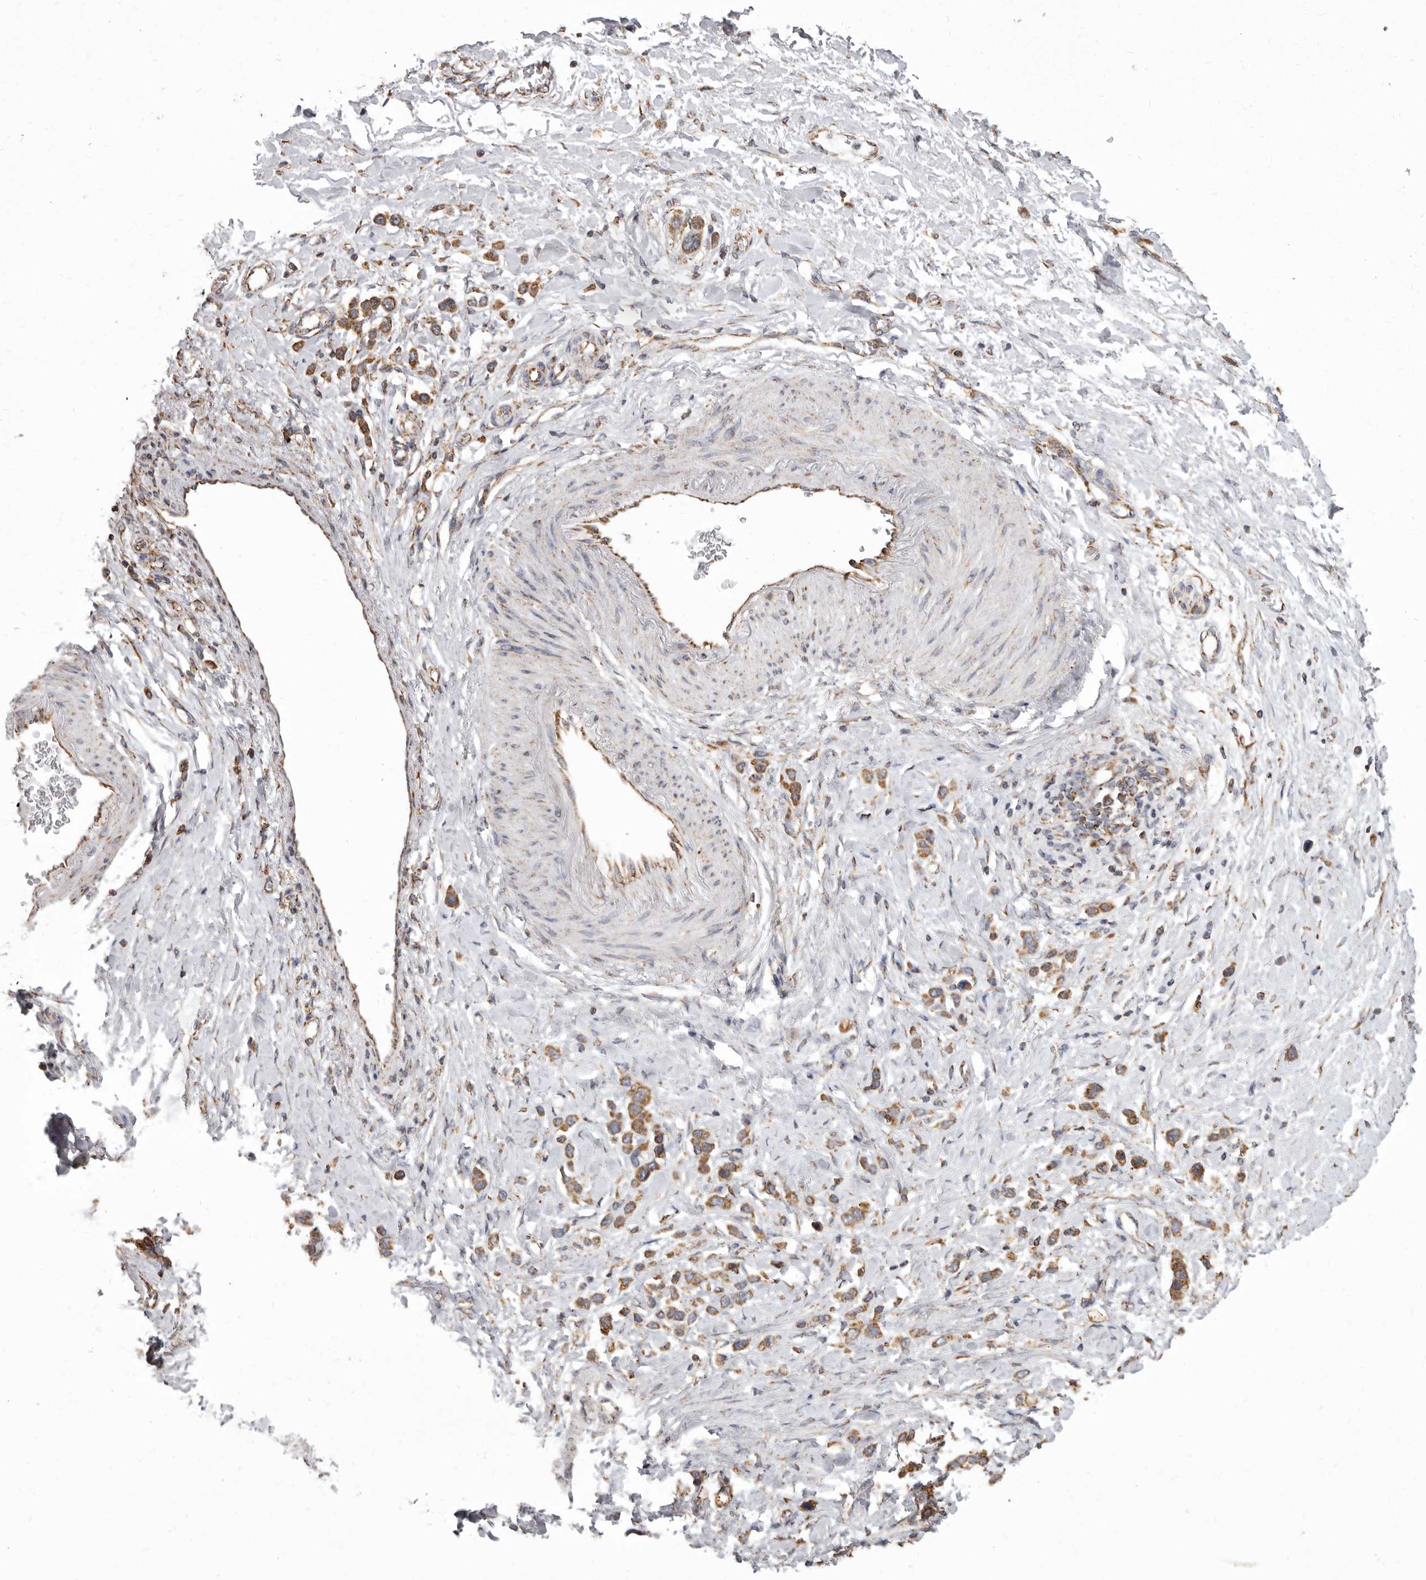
{"staining": {"intensity": "moderate", "quantity": ">75%", "location": "cytoplasmic/membranous"}, "tissue": "stomach cancer", "cell_type": "Tumor cells", "image_type": "cancer", "snomed": [{"axis": "morphology", "description": "Adenocarcinoma, NOS"}, {"axis": "topography", "description": "Stomach"}], "caption": "Immunohistochemical staining of human stomach cancer (adenocarcinoma) displays medium levels of moderate cytoplasmic/membranous protein positivity in about >75% of tumor cells.", "gene": "CDK5RAP3", "patient": {"sex": "female", "age": 65}}